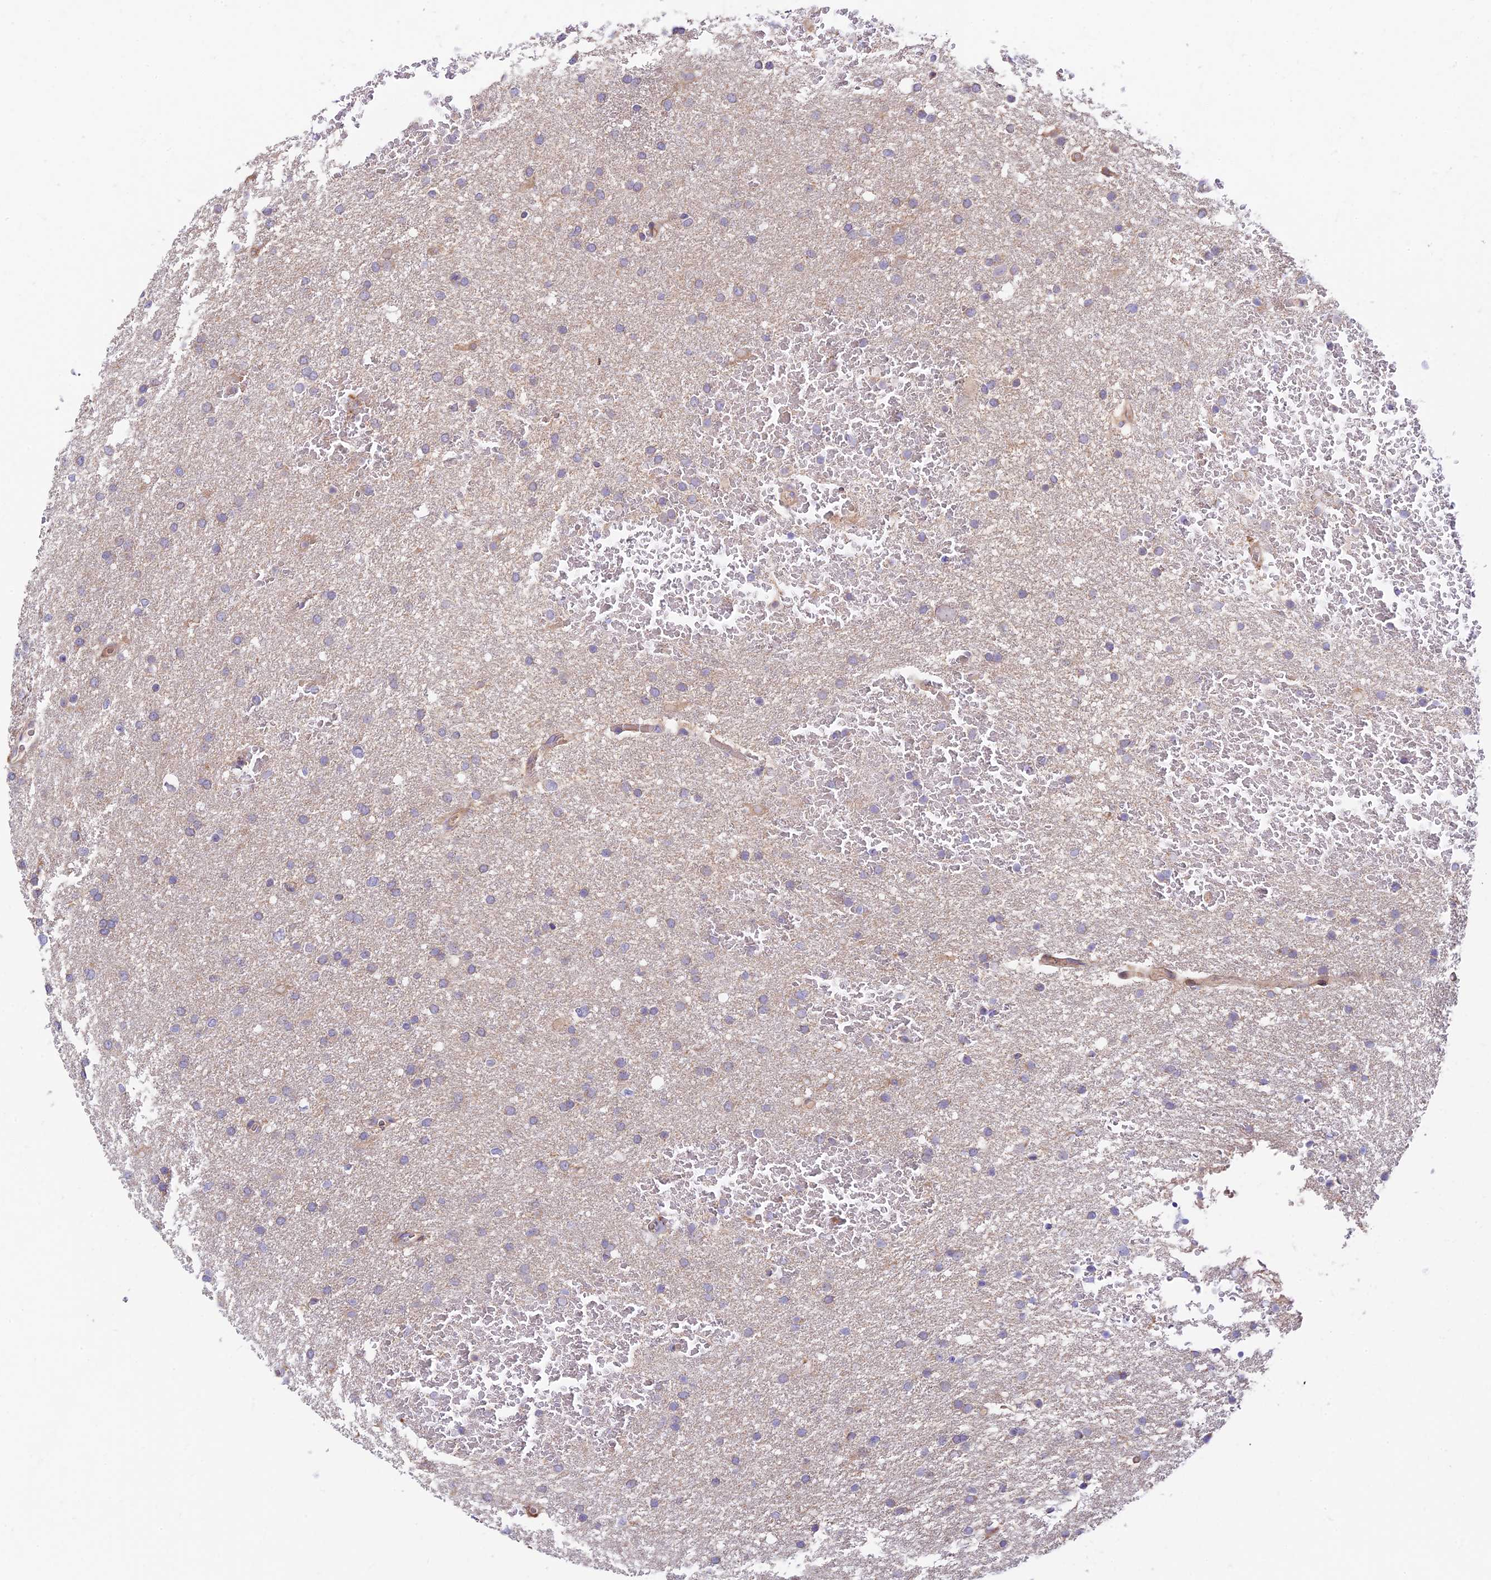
{"staining": {"intensity": "negative", "quantity": "none", "location": "none"}, "tissue": "glioma", "cell_type": "Tumor cells", "image_type": "cancer", "snomed": [{"axis": "morphology", "description": "Glioma, malignant, High grade"}, {"axis": "topography", "description": "Cerebral cortex"}], "caption": "DAB immunohistochemical staining of human glioma shows no significant positivity in tumor cells.", "gene": "FUOM", "patient": {"sex": "female", "age": 36}}